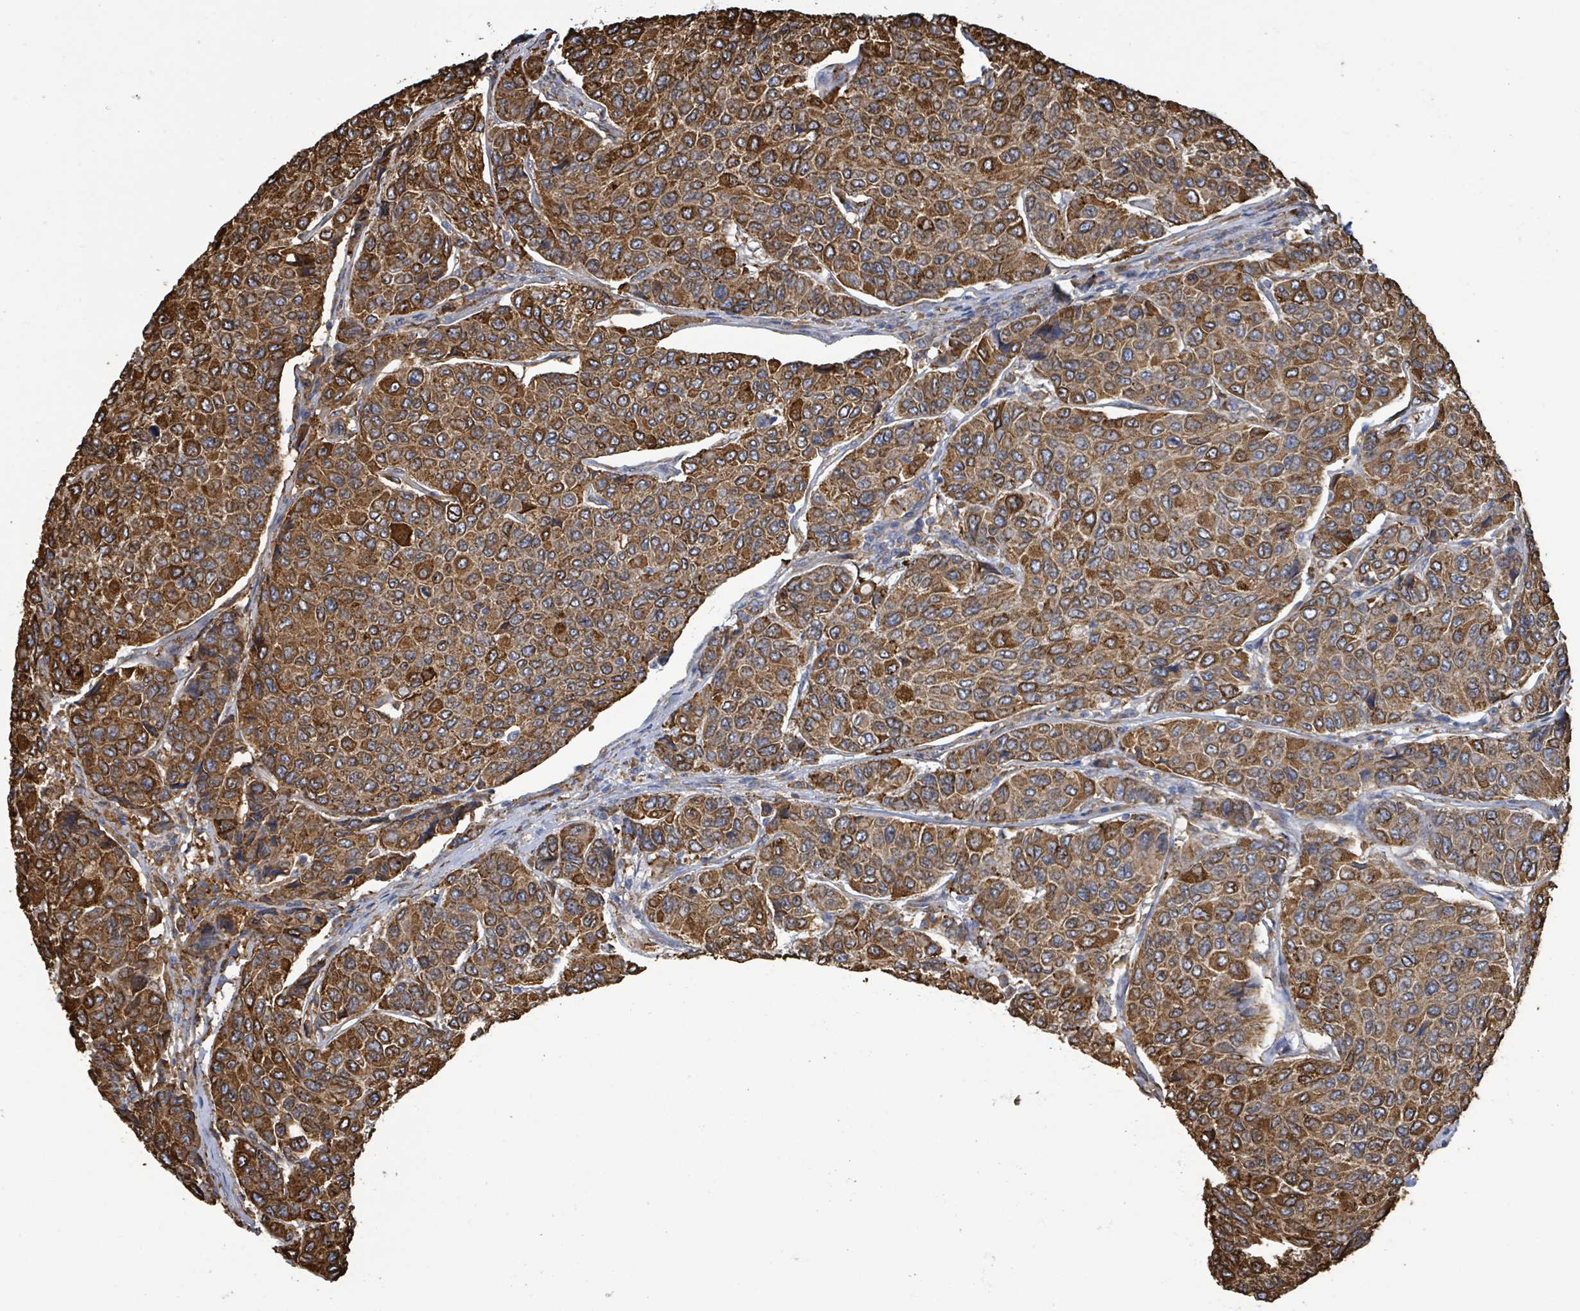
{"staining": {"intensity": "strong", "quantity": ">75%", "location": "cytoplasmic/membranous"}, "tissue": "breast cancer", "cell_type": "Tumor cells", "image_type": "cancer", "snomed": [{"axis": "morphology", "description": "Duct carcinoma"}, {"axis": "topography", "description": "Breast"}], "caption": "Immunohistochemical staining of human breast cancer shows strong cytoplasmic/membranous protein expression in approximately >75% of tumor cells. The protein of interest is stained brown, and the nuclei are stained in blue (DAB IHC with brightfield microscopy, high magnification).", "gene": "RFPL4A", "patient": {"sex": "female", "age": 55}}